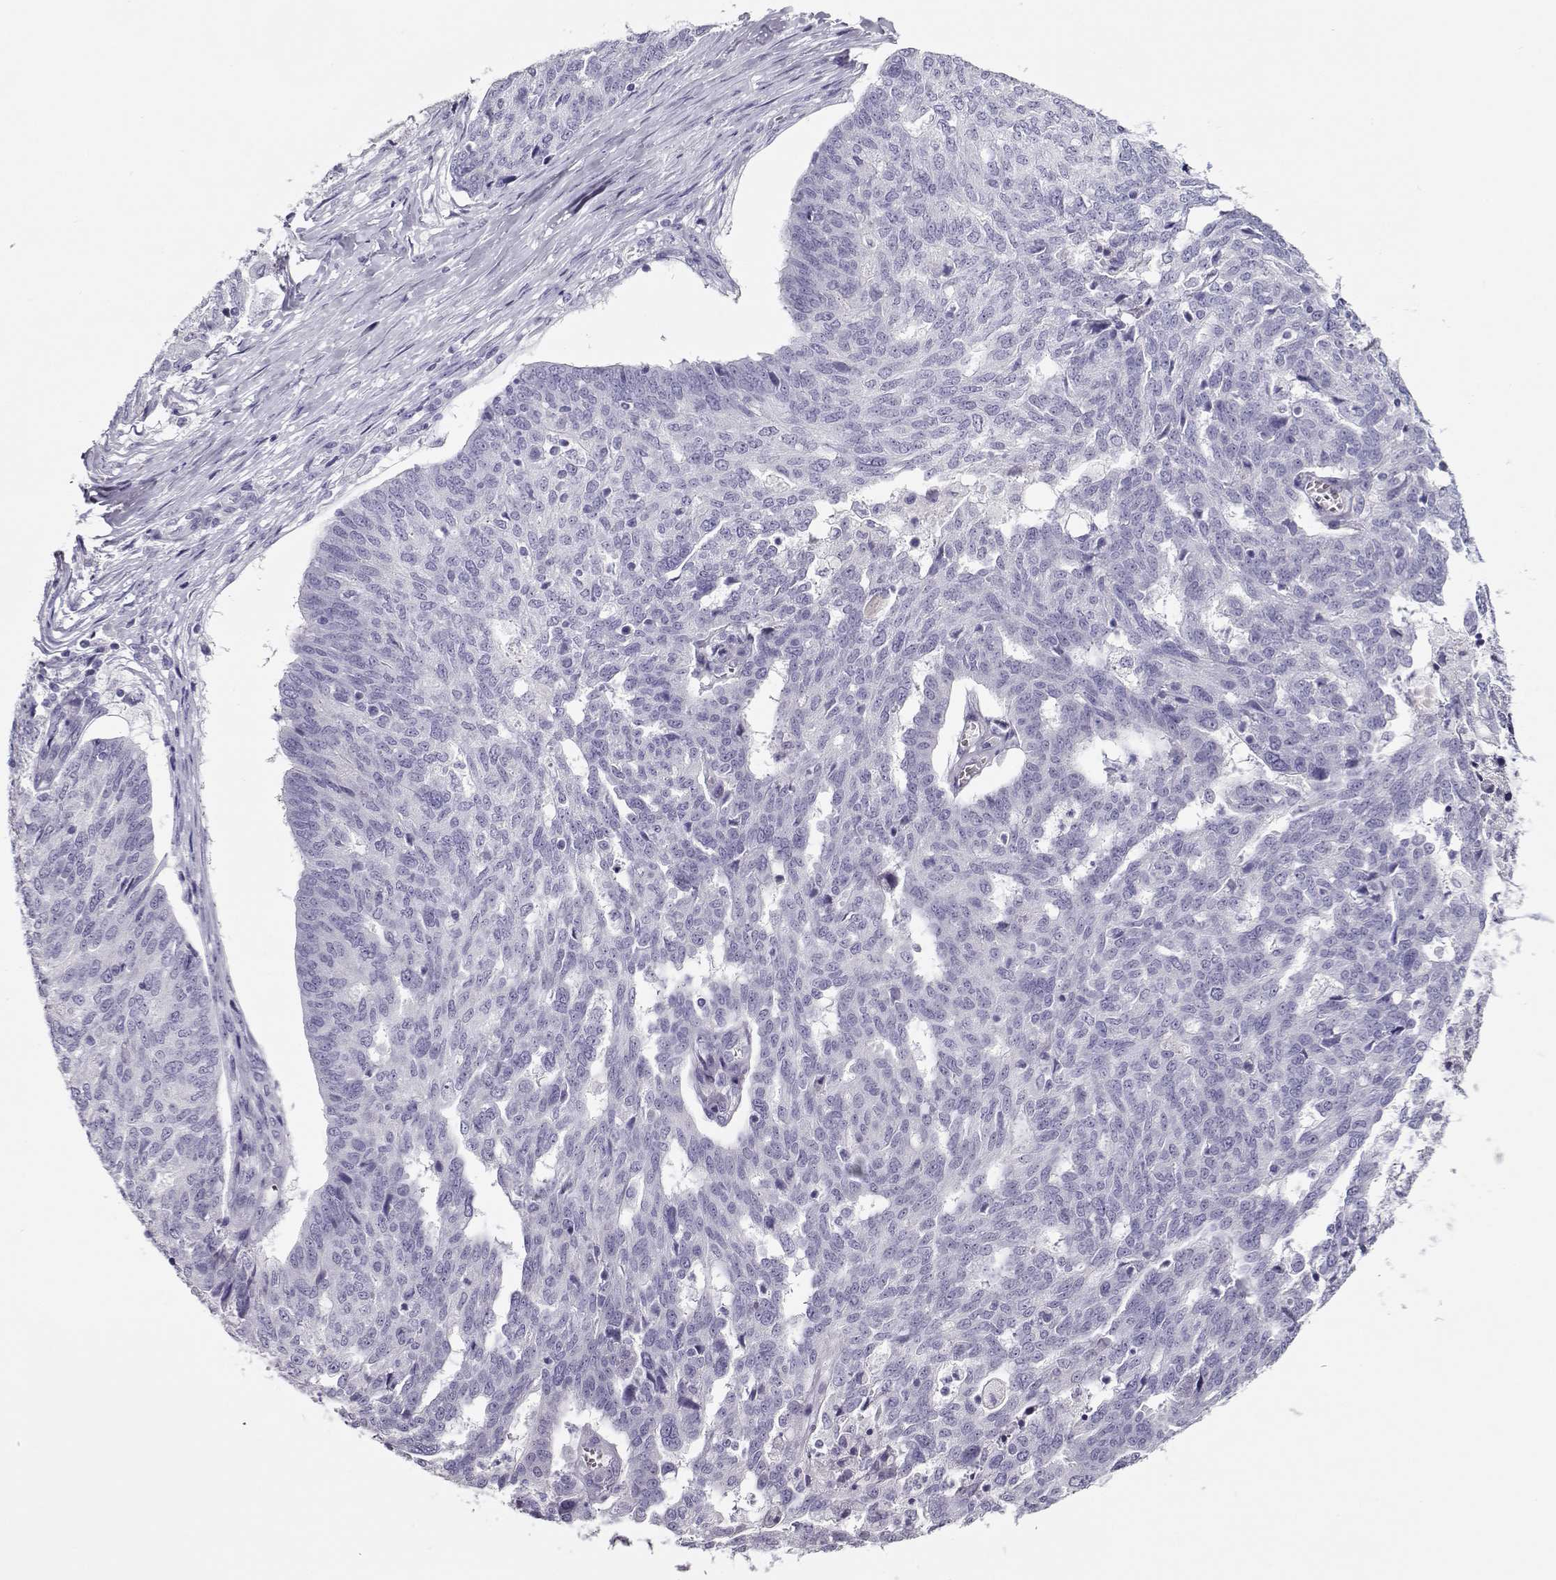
{"staining": {"intensity": "negative", "quantity": "none", "location": "none"}, "tissue": "ovarian cancer", "cell_type": "Tumor cells", "image_type": "cancer", "snomed": [{"axis": "morphology", "description": "Cystadenocarcinoma, serous, NOS"}, {"axis": "topography", "description": "Ovary"}], "caption": "Immunohistochemistry (IHC) of ovarian cancer (serous cystadenocarcinoma) exhibits no staining in tumor cells. (DAB immunohistochemistry (IHC) visualized using brightfield microscopy, high magnification).", "gene": "CRX", "patient": {"sex": "female", "age": 67}}